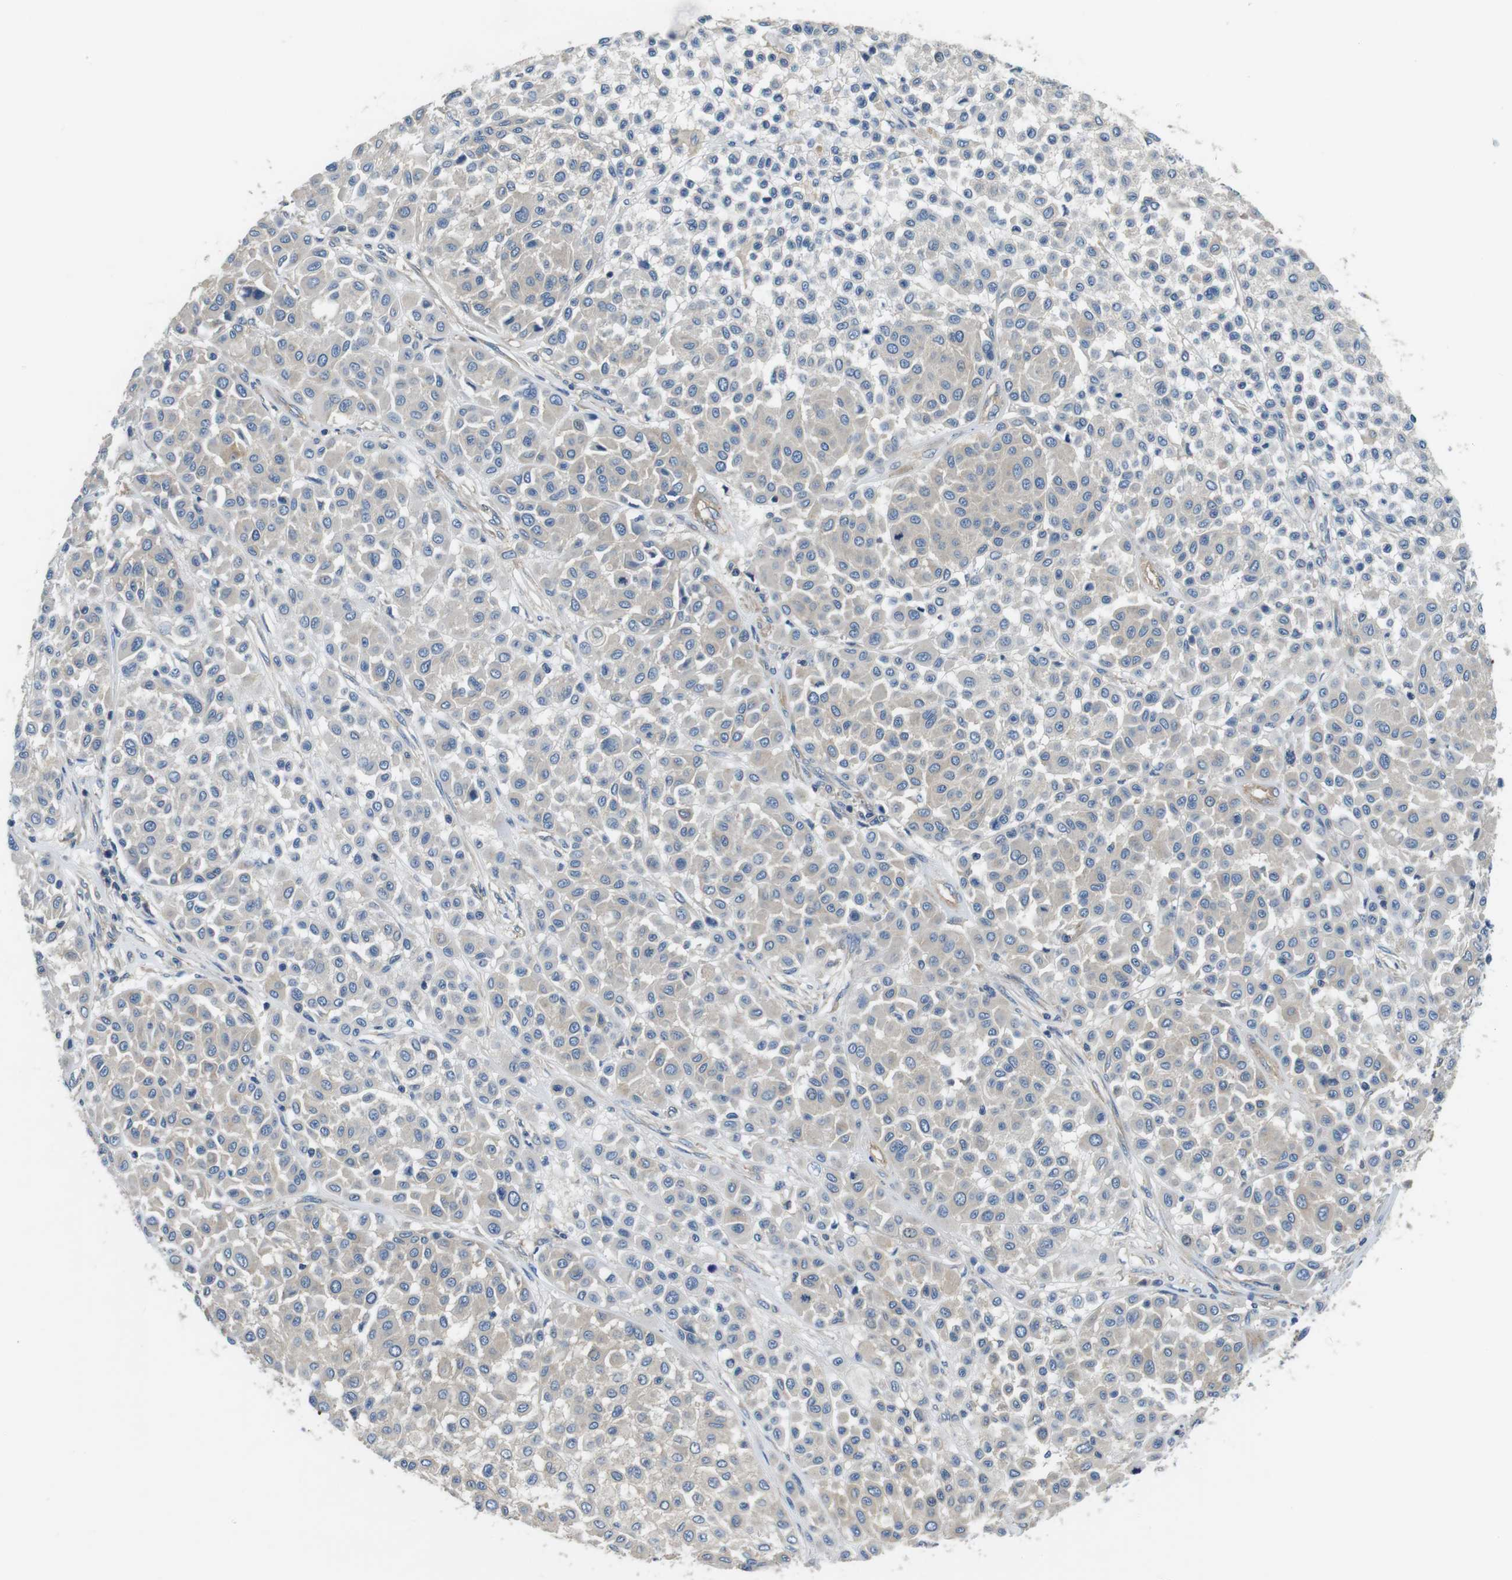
{"staining": {"intensity": "weak", "quantity": "<25%", "location": "cytoplasmic/membranous"}, "tissue": "melanoma", "cell_type": "Tumor cells", "image_type": "cancer", "snomed": [{"axis": "morphology", "description": "Malignant melanoma, Metastatic site"}, {"axis": "topography", "description": "Soft tissue"}], "caption": "Immunohistochemical staining of human melanoma reveals no significant staining in tumor cells.", "gene": "DENND4C", "patient": {"sex": "male", "age": 41}}